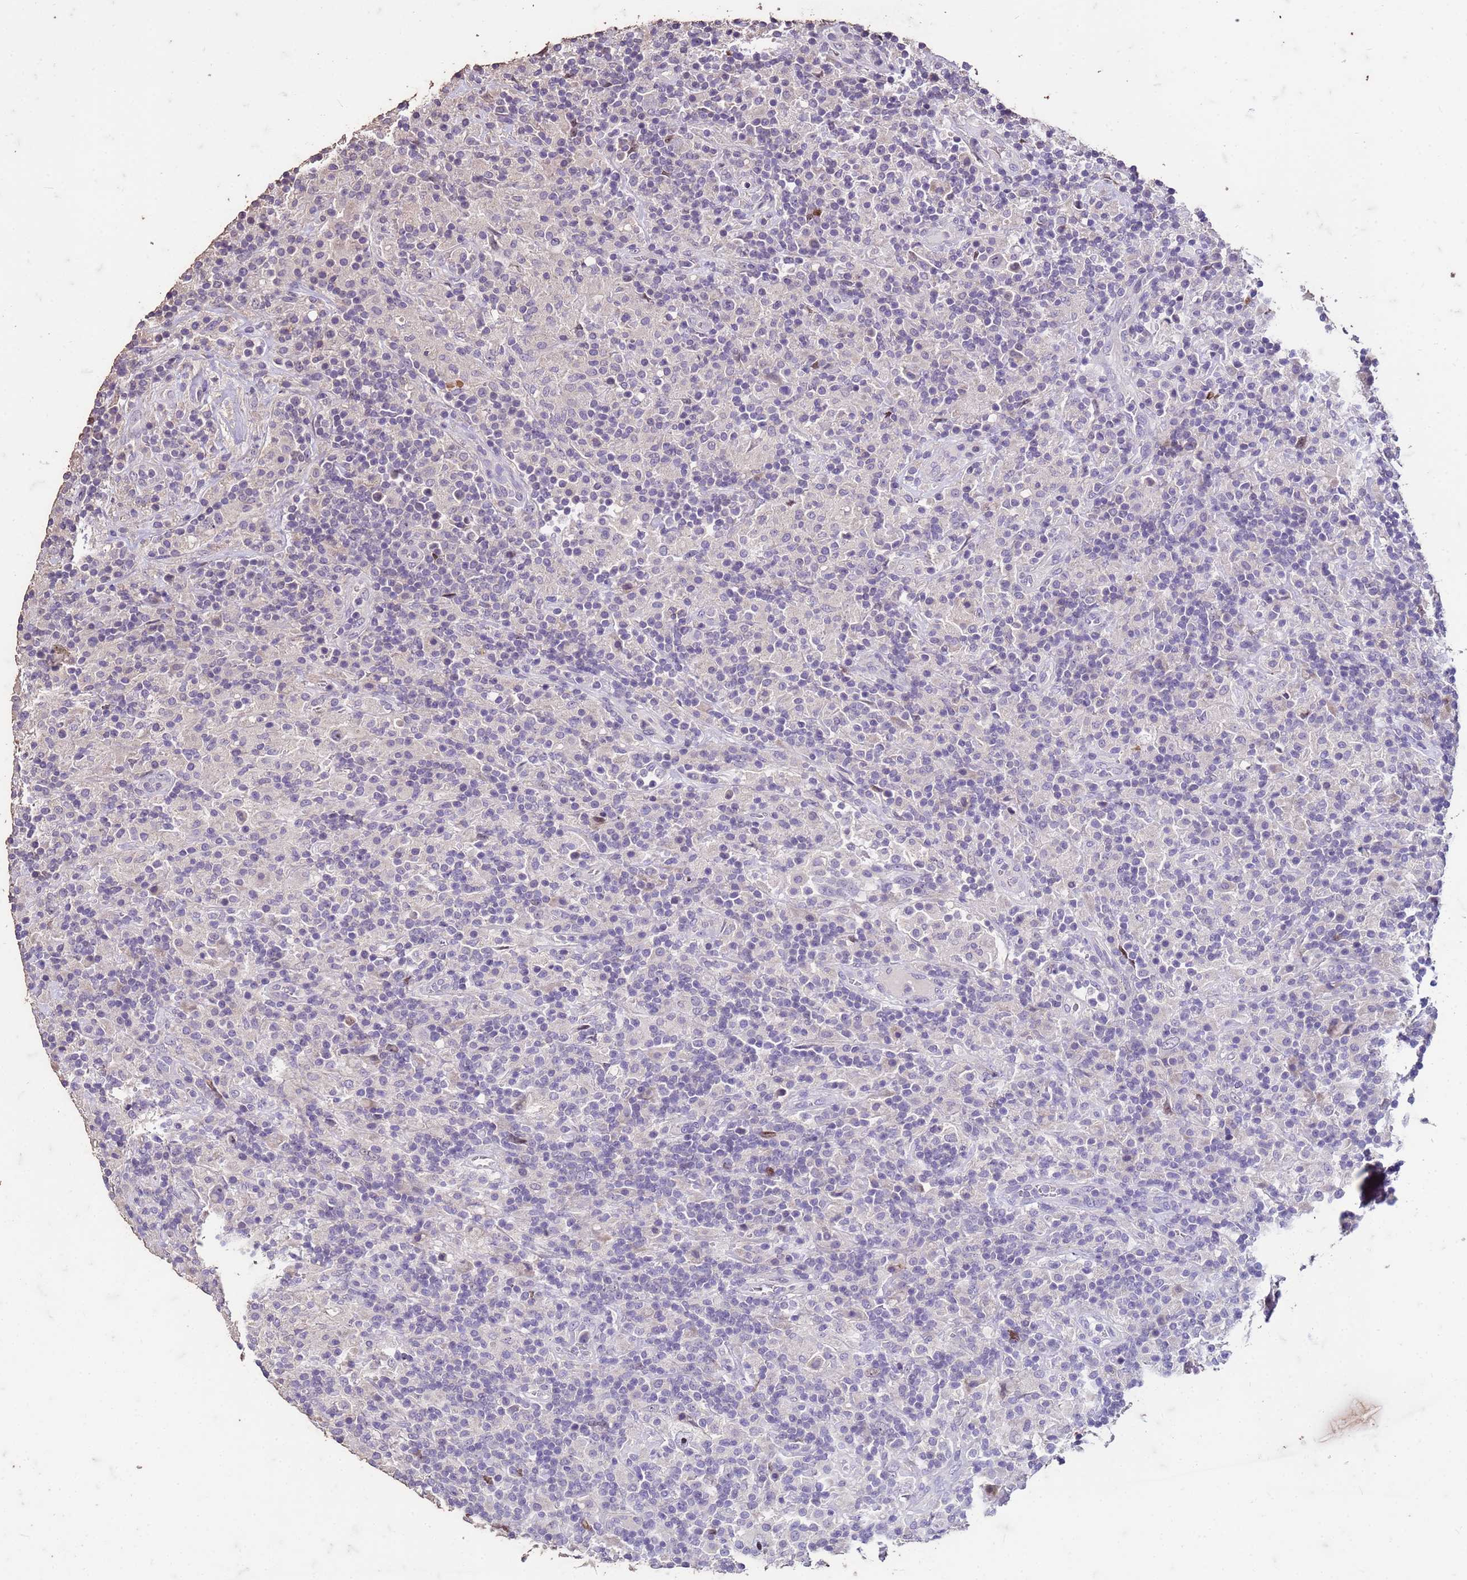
{"staining": {"intensity": "negative", "quantity": "none", "location": "none"}, "tissue": "lymphoma", "cell_type": "Tumor cells", "image_type": "cancer", "snomed": [{"axis": "morphology", "description": "Hodgkin's disease, NOS"}, {"axis": "topography", "description": "Lymph node"}], "caption": "Immunohistochemistry histopathology image of neoplastic tissue: human Hodgkin's disease stained with DAB (3,3'-diaminobenzidine) exhibits no significant protein staining in tumor cells. Brightfield microscopy of immunohistochemistry stained with DAB (brown) and hematoxylin (blue), captured at high magnification.", "gene": "FAM184B", "patient": {"sex": "male", "age": 70}}